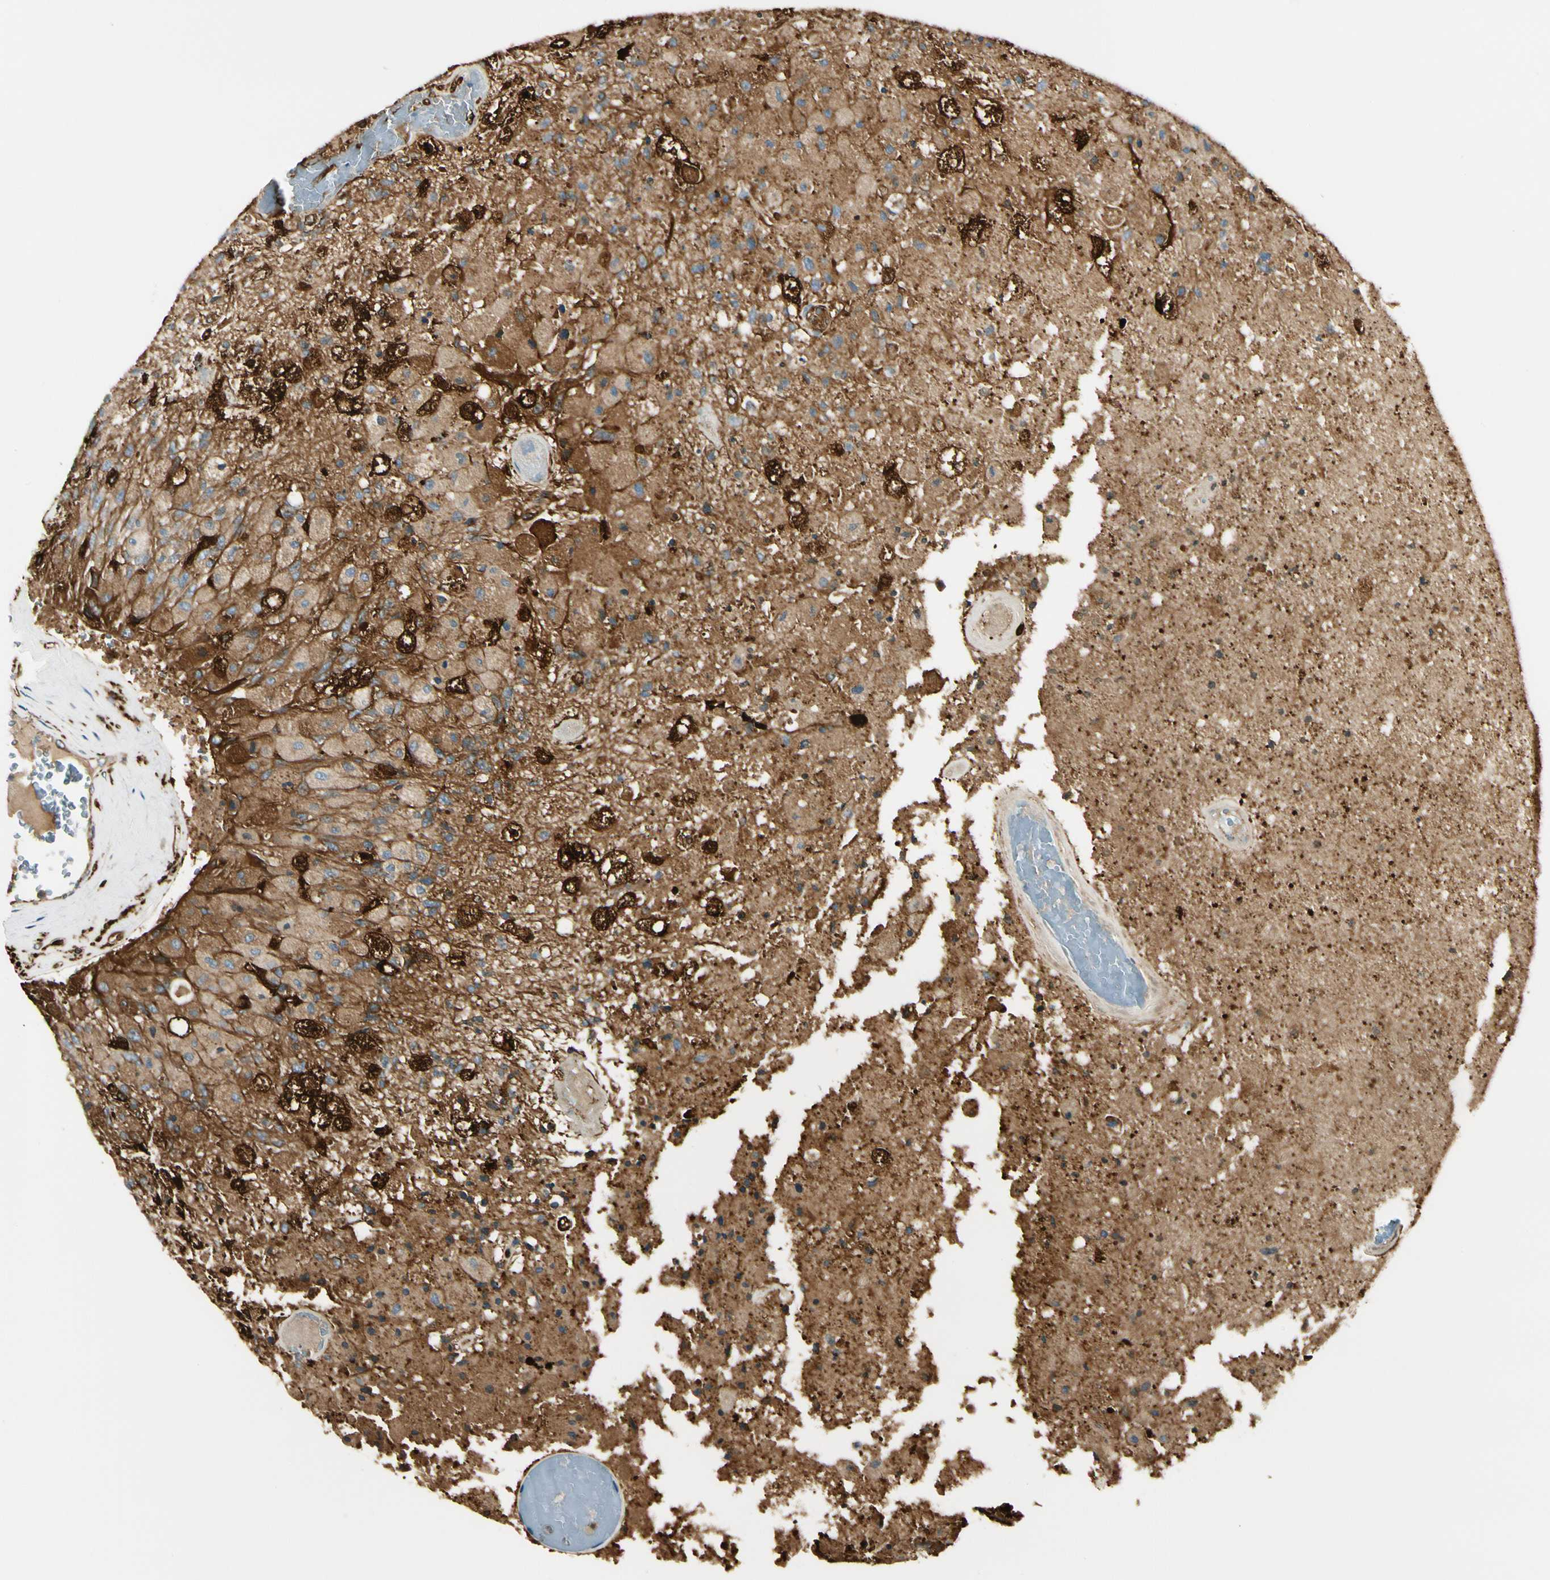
{"staining": {"intensity": "strong", "quantity": "<25%", "location": "cytoplasmic/membranous,nuclear"}, "tissue": "glioma", "cell_type": "Tumor cells", "image_type": "cancer", "snomed": [{"axis": "morphology", "description": "Normal tissue, NOS"}, {"axis": "morphology", "description": "Glioma, malignant, High grade"}, {"axis": "topography", "description": "Cerebral cortex"}], "caption": "An immunohistochemistry photomicrograph of tumor tissue is shown. Protein staining in brown shows strong cytoplasmic/membranous and nuclear positivity in malignant high-grade glioma within tumor cells.", "gene": "FTH1", "patient": {"sex": "male", "age": 77}}